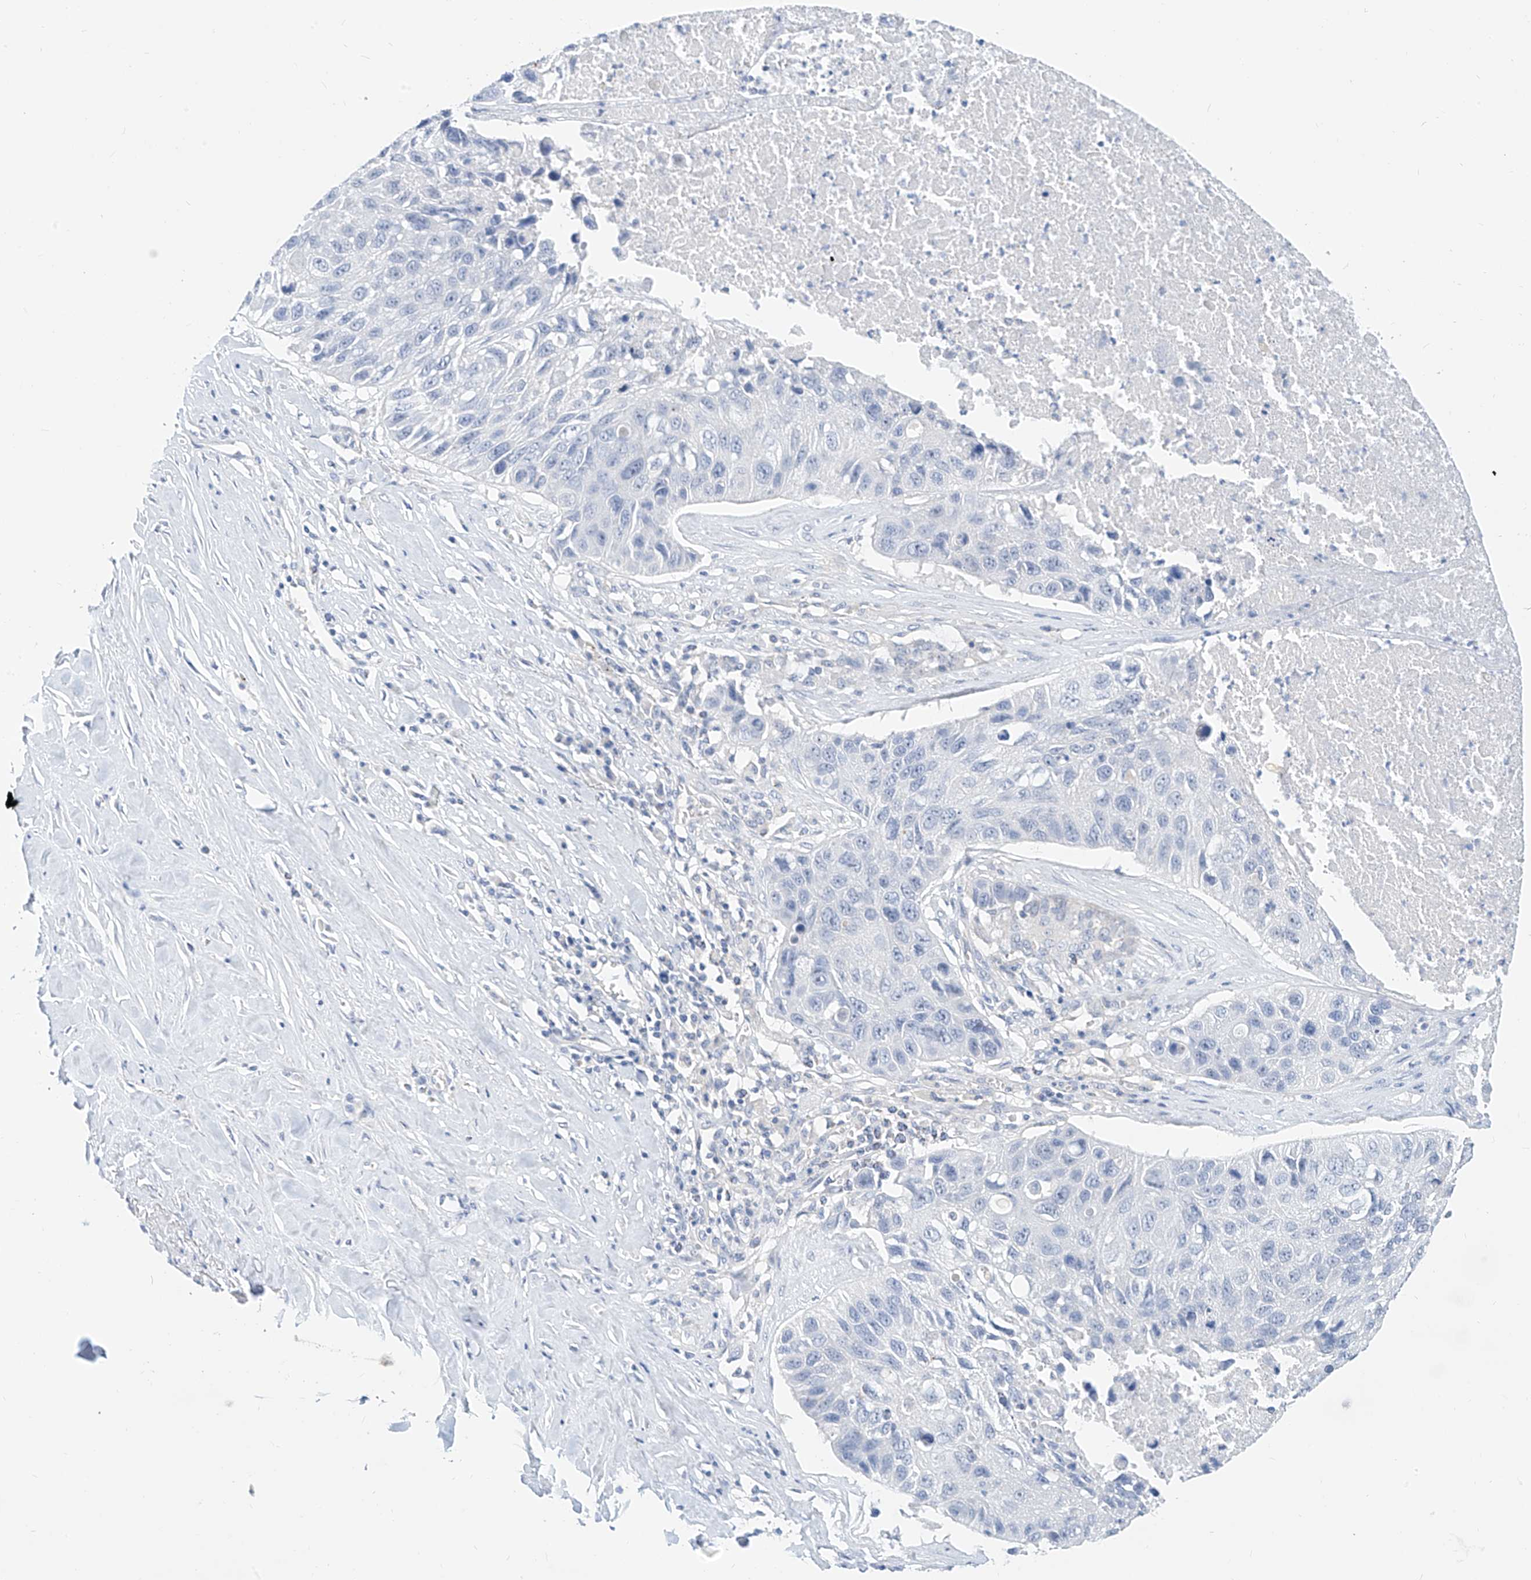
{"staining": {"intensity": "negative", "quantity": "none", "location": "none"}, "tissue": "lung cancer", "cell_type": "Tumor cells", "image_type": "cancer", "snomed": [{"axis": "morphology", "description": "Squamous cell carcinoma, NOS"}, {"axis": "topography", "description": "Lung"}], "caption": "This is an immunohistochemistry histopathology image of lung cancer. There is no staining in tumor cells.", "gene": "ZZEF1", "patient": {"sex": "male", "age": 61}}